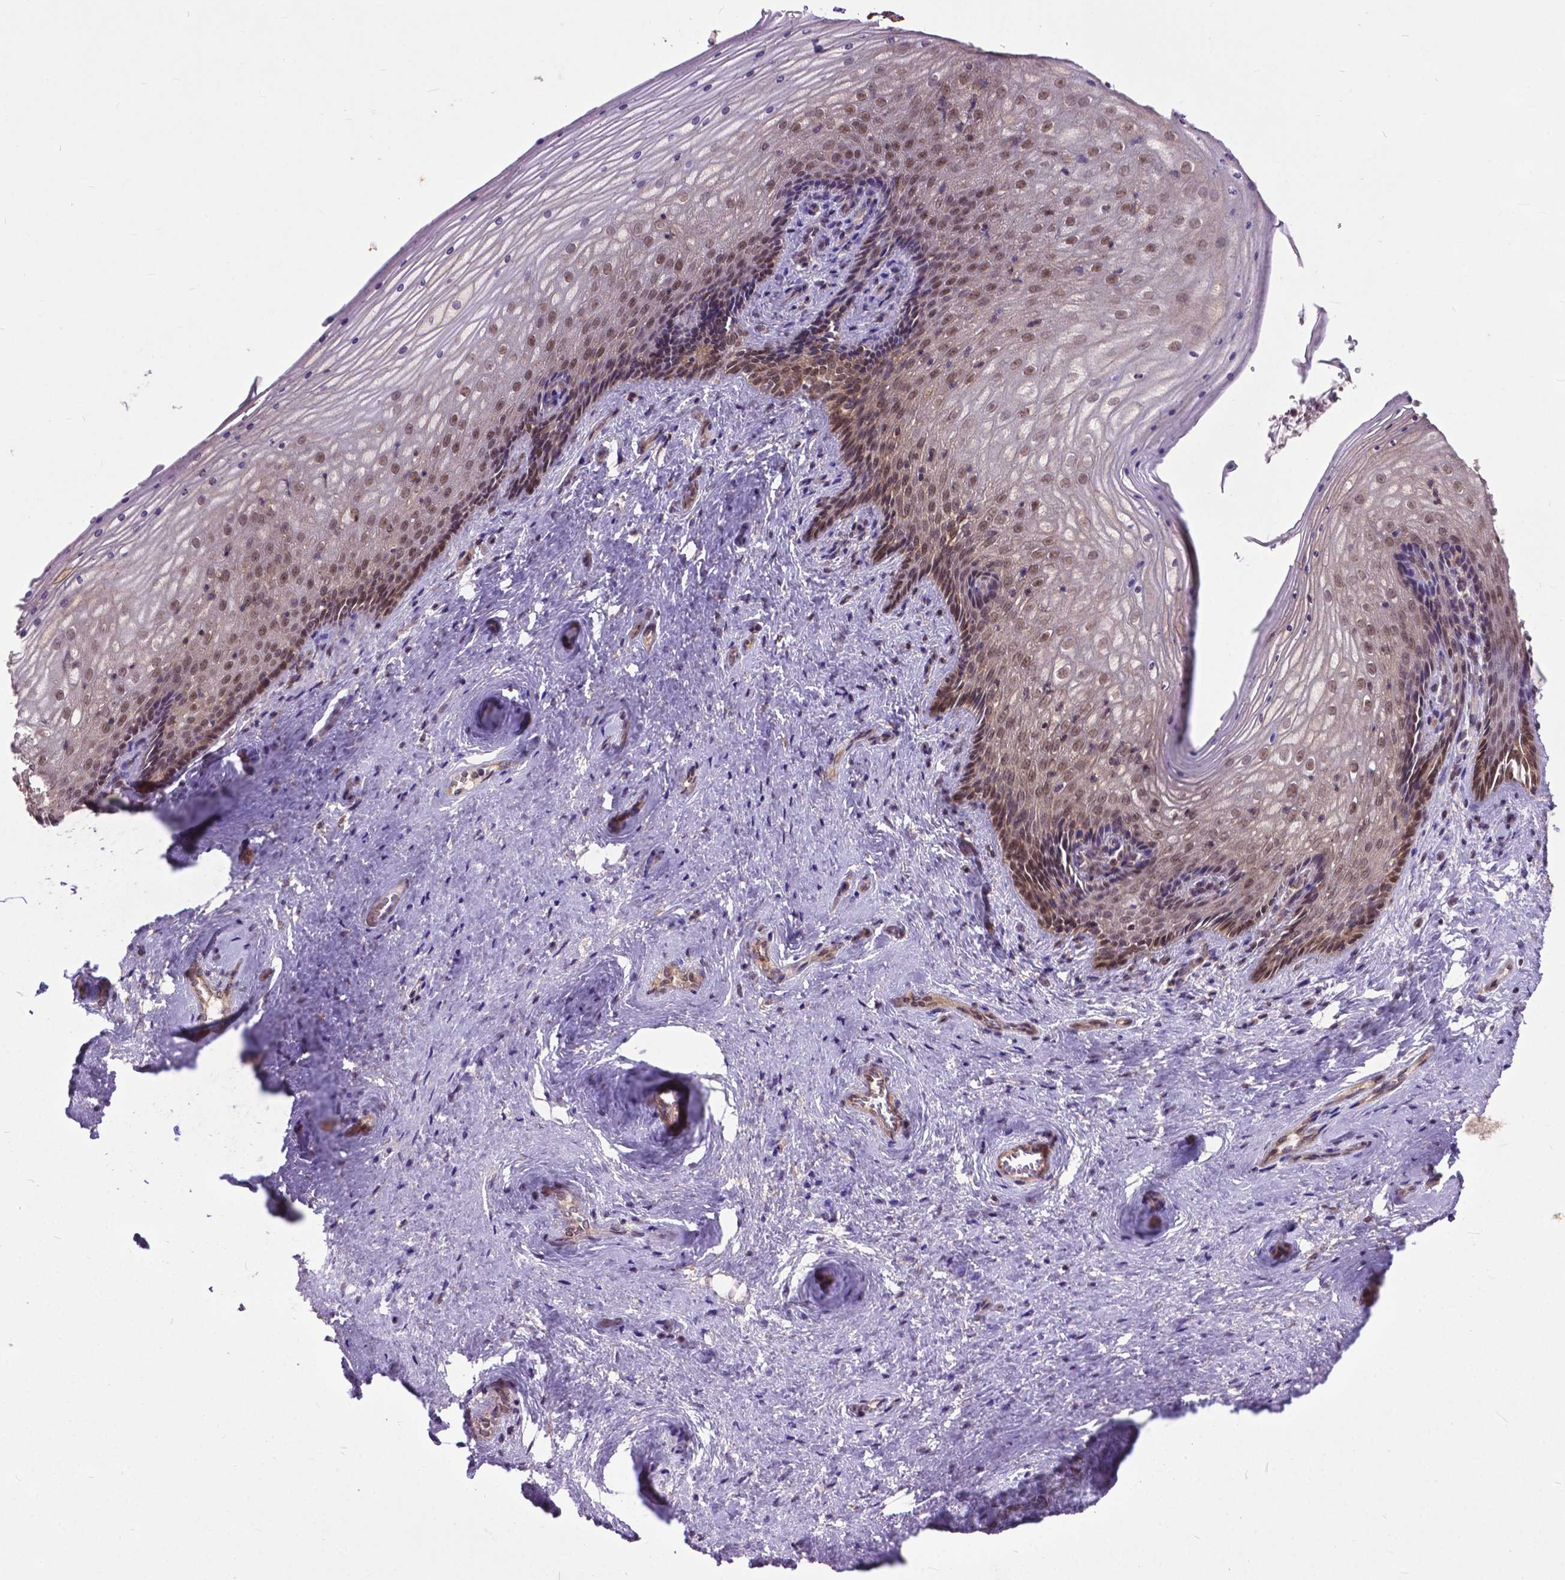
{"staining": {"intensity": "moderate", "quantity": "25%-75%", "location": "nuclear"}, "tissue": "vagina", "cell_type": "Squamous epithelial cells", "image_type": "normal", "snomed": [{"axis": "morphology", "description": "Normal tissue, NOS"}, {"axis": "topography", "description": "Vagina"}], "caption": "An immunohistochemistry (IHC) histopathology image of unremarkable tissue is shown. Protein staining in brown labels moderate nuclear positivity in vagina within squamous epithelial cells. (brown staining indicates protein expression, while blue staining denotes nuclei).", "gene": "OTUB1", "patient": {"sex": "female", "age": 45}}